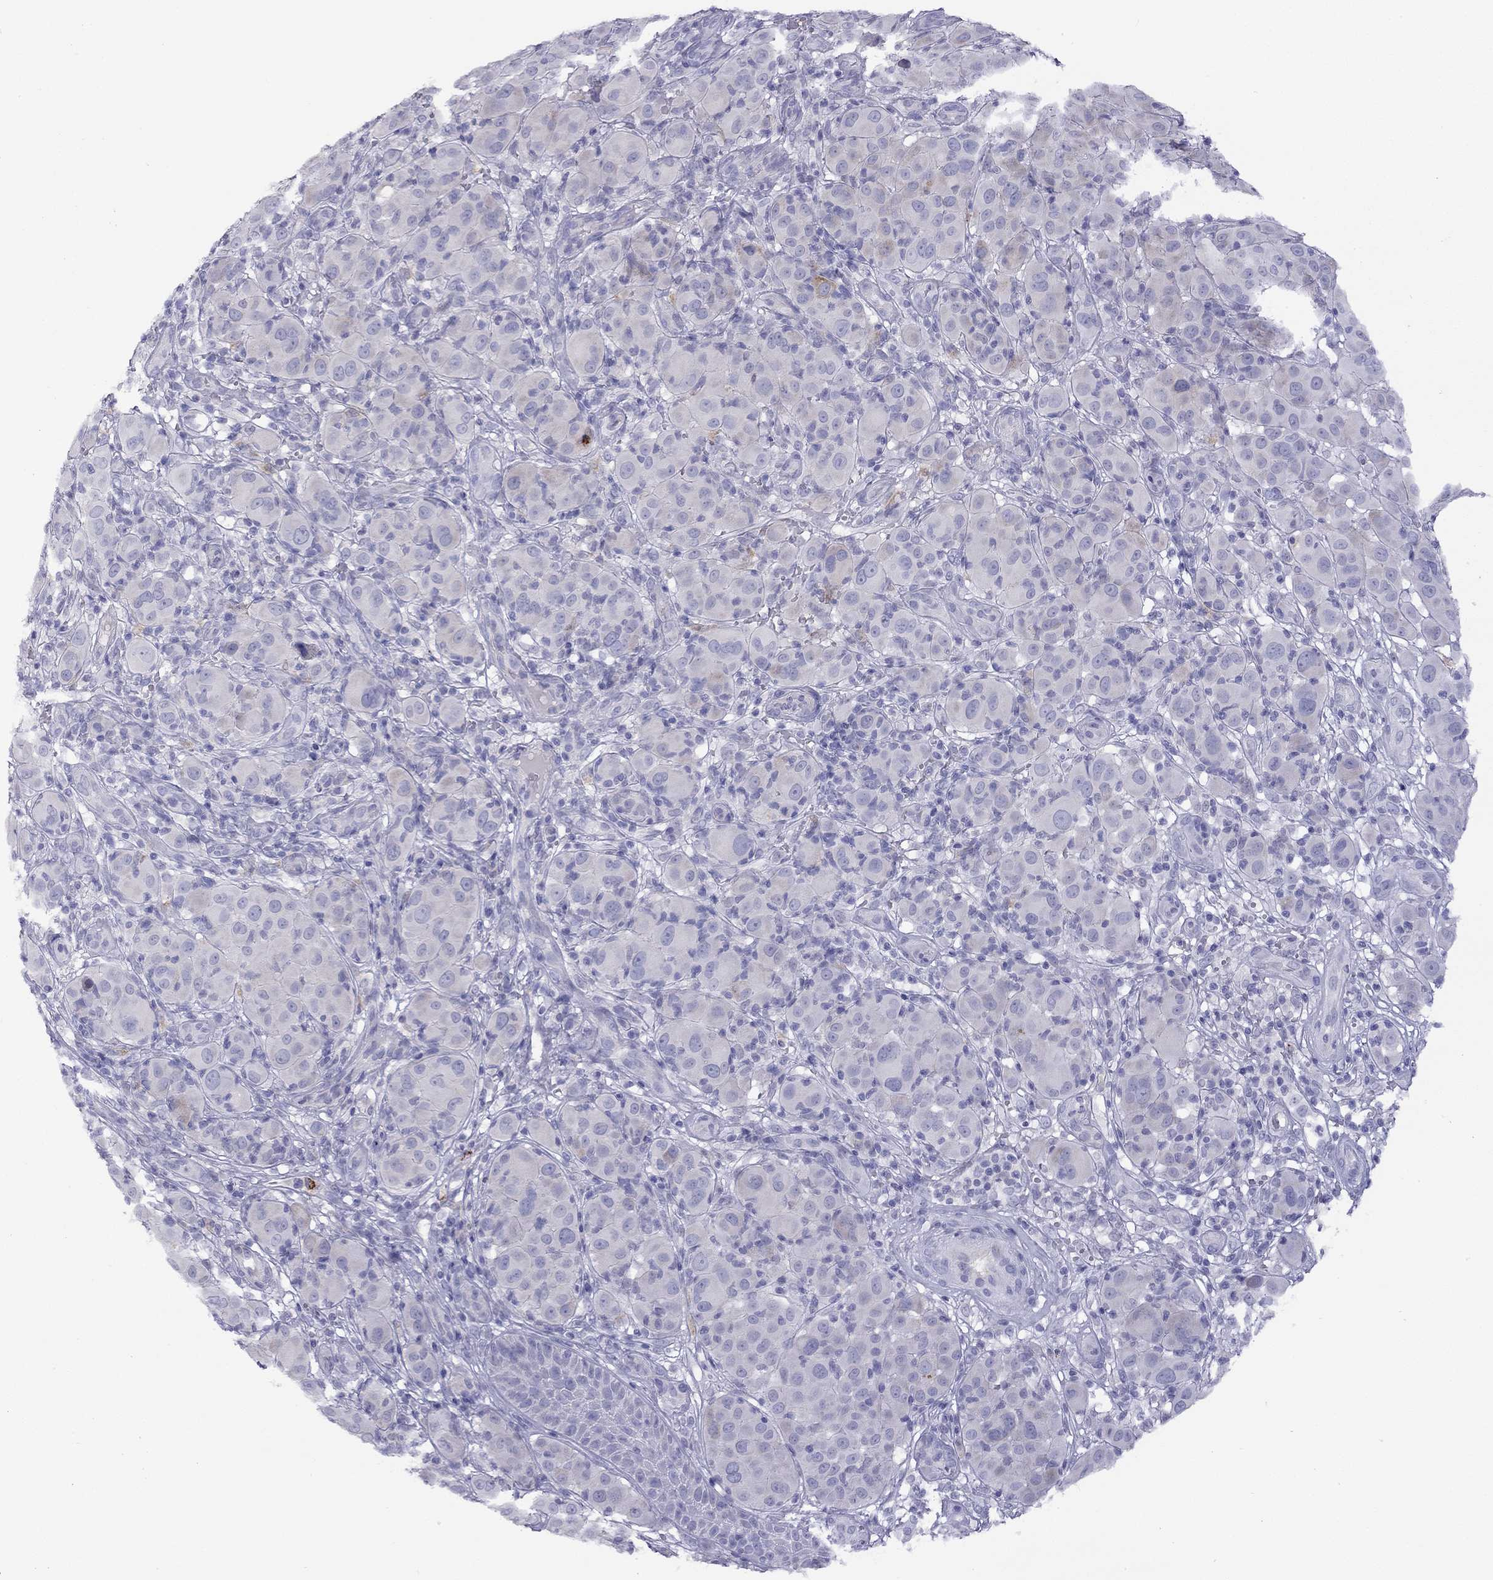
{"staining": {"intensity": "negative", "quantity": "none", "location": "none"}, "tissue": "melanoma", "cell_type": "Tumor cells", "image_type": "cancer", "snomed": [{"axis": "morphology", "description": "Malignant melanoma, NOS"}, {"axis": "topography", "description": "Skin"}], "caption": "Photomicrograph shows no significant protein expression in tumor cells of malignant melanoma.", "gene": "CPNE4", "patient": {"sex": "female", "age": 87}}